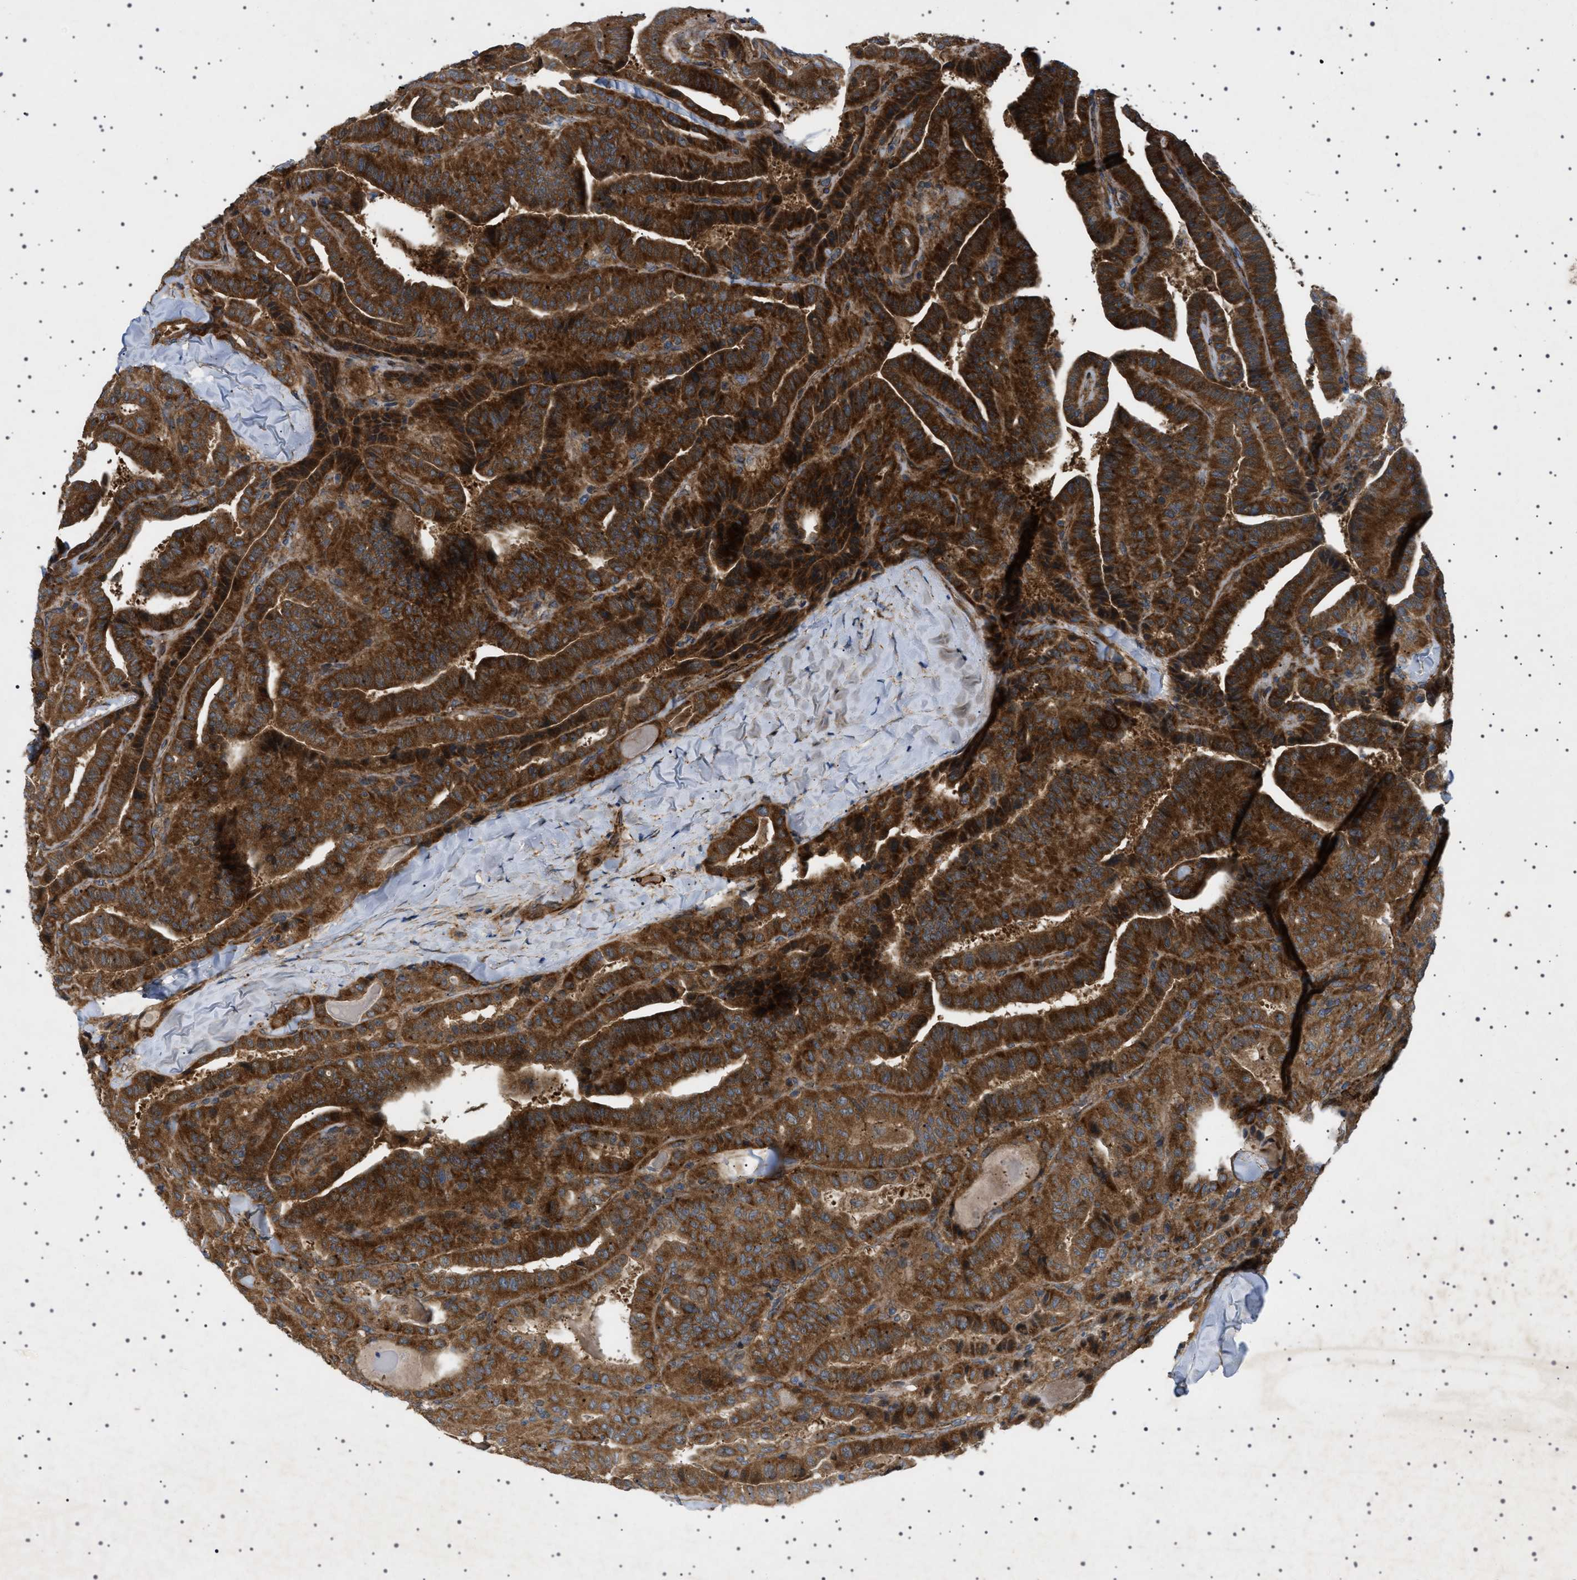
{"staining": {"intensity": "strong", "quantity": ">75%", "location": "cytoplasmic/membranous"}, "tissue": "thyroid cancer", "cell_type": "Tumor cells", "image_type": "cancer", "snomed": [{"axis": "morphology", "description": "Papillary adenocarcinoma, NOS"}, {"axis": "topography", "description": "Thyroid gland"}], "caption": "This is an image of IHC staining of thyroid cancer (papillary adenocarcinoma), which shows strong staining in the cytoplasmic/membranous of tumor cells.", "gene": "CCDC186", "patient": {"sex": "male", "age": 77}}